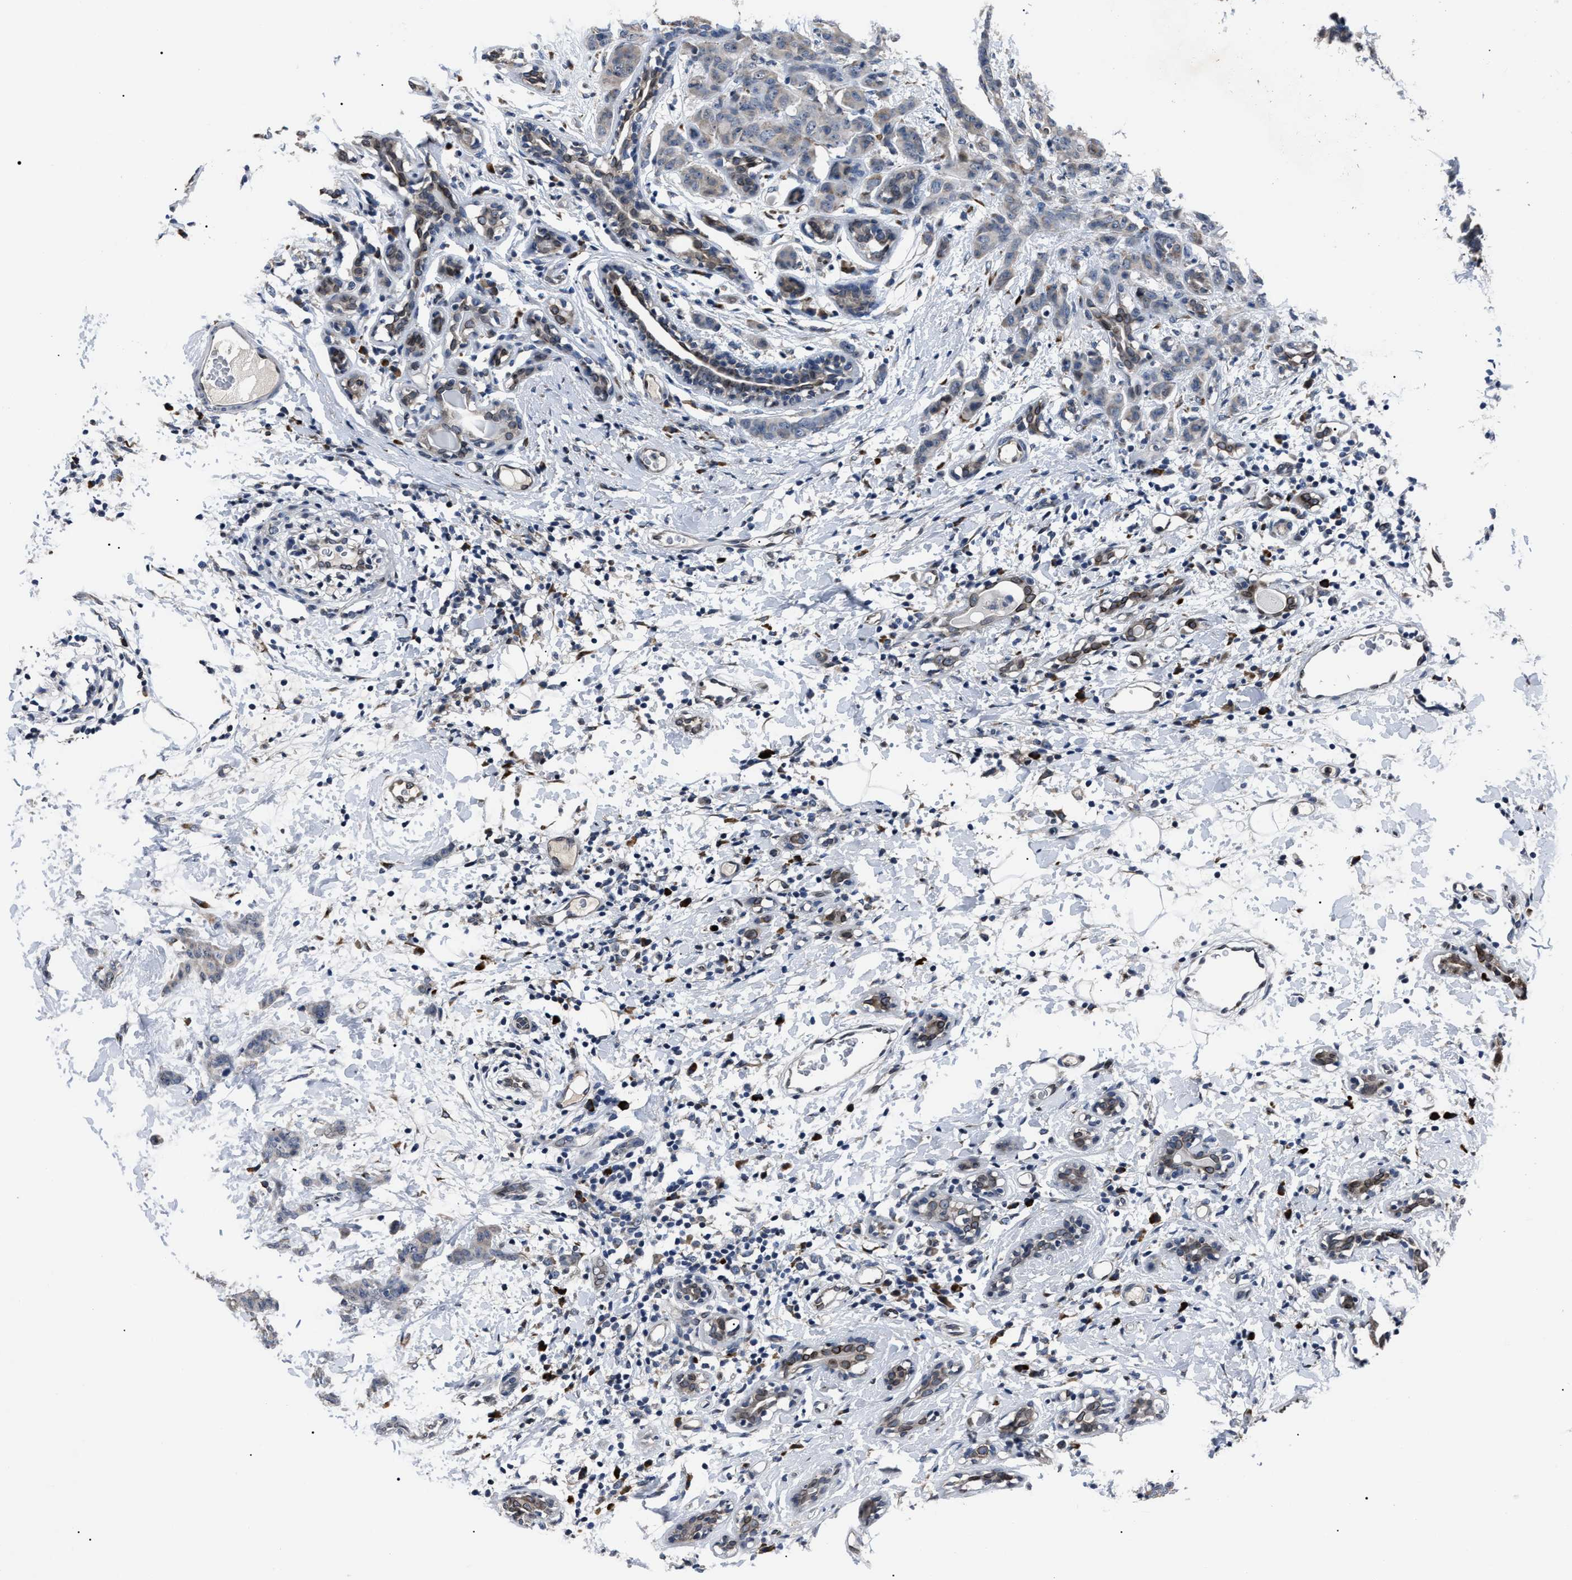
{"staining": {"intensity": "moderate", "quantity": "<25%", "location": "cytoplasmic/membranous"}, "tissue": "breast cancer", "cell_type": "Tumor cells", "image_type": "cancer", "snomed": [{"axis": "morphology", "description": "Normal tissue, NOS"}, {"axis": "morphology", "description": "Duct carcinoma"}, {"axis": "topography", "description": "Breast"}], "caption": "DAB (3,3'-diaminobenzidine) immunohistochemical staining of human breast infiltrating ductal carcinoma demonstrates moderate cytoplasmic/membranous protein positivity in about <25% of tumor cells.", "gene": "LRRC14", "patient": {"sex": "female", "age": 40}}